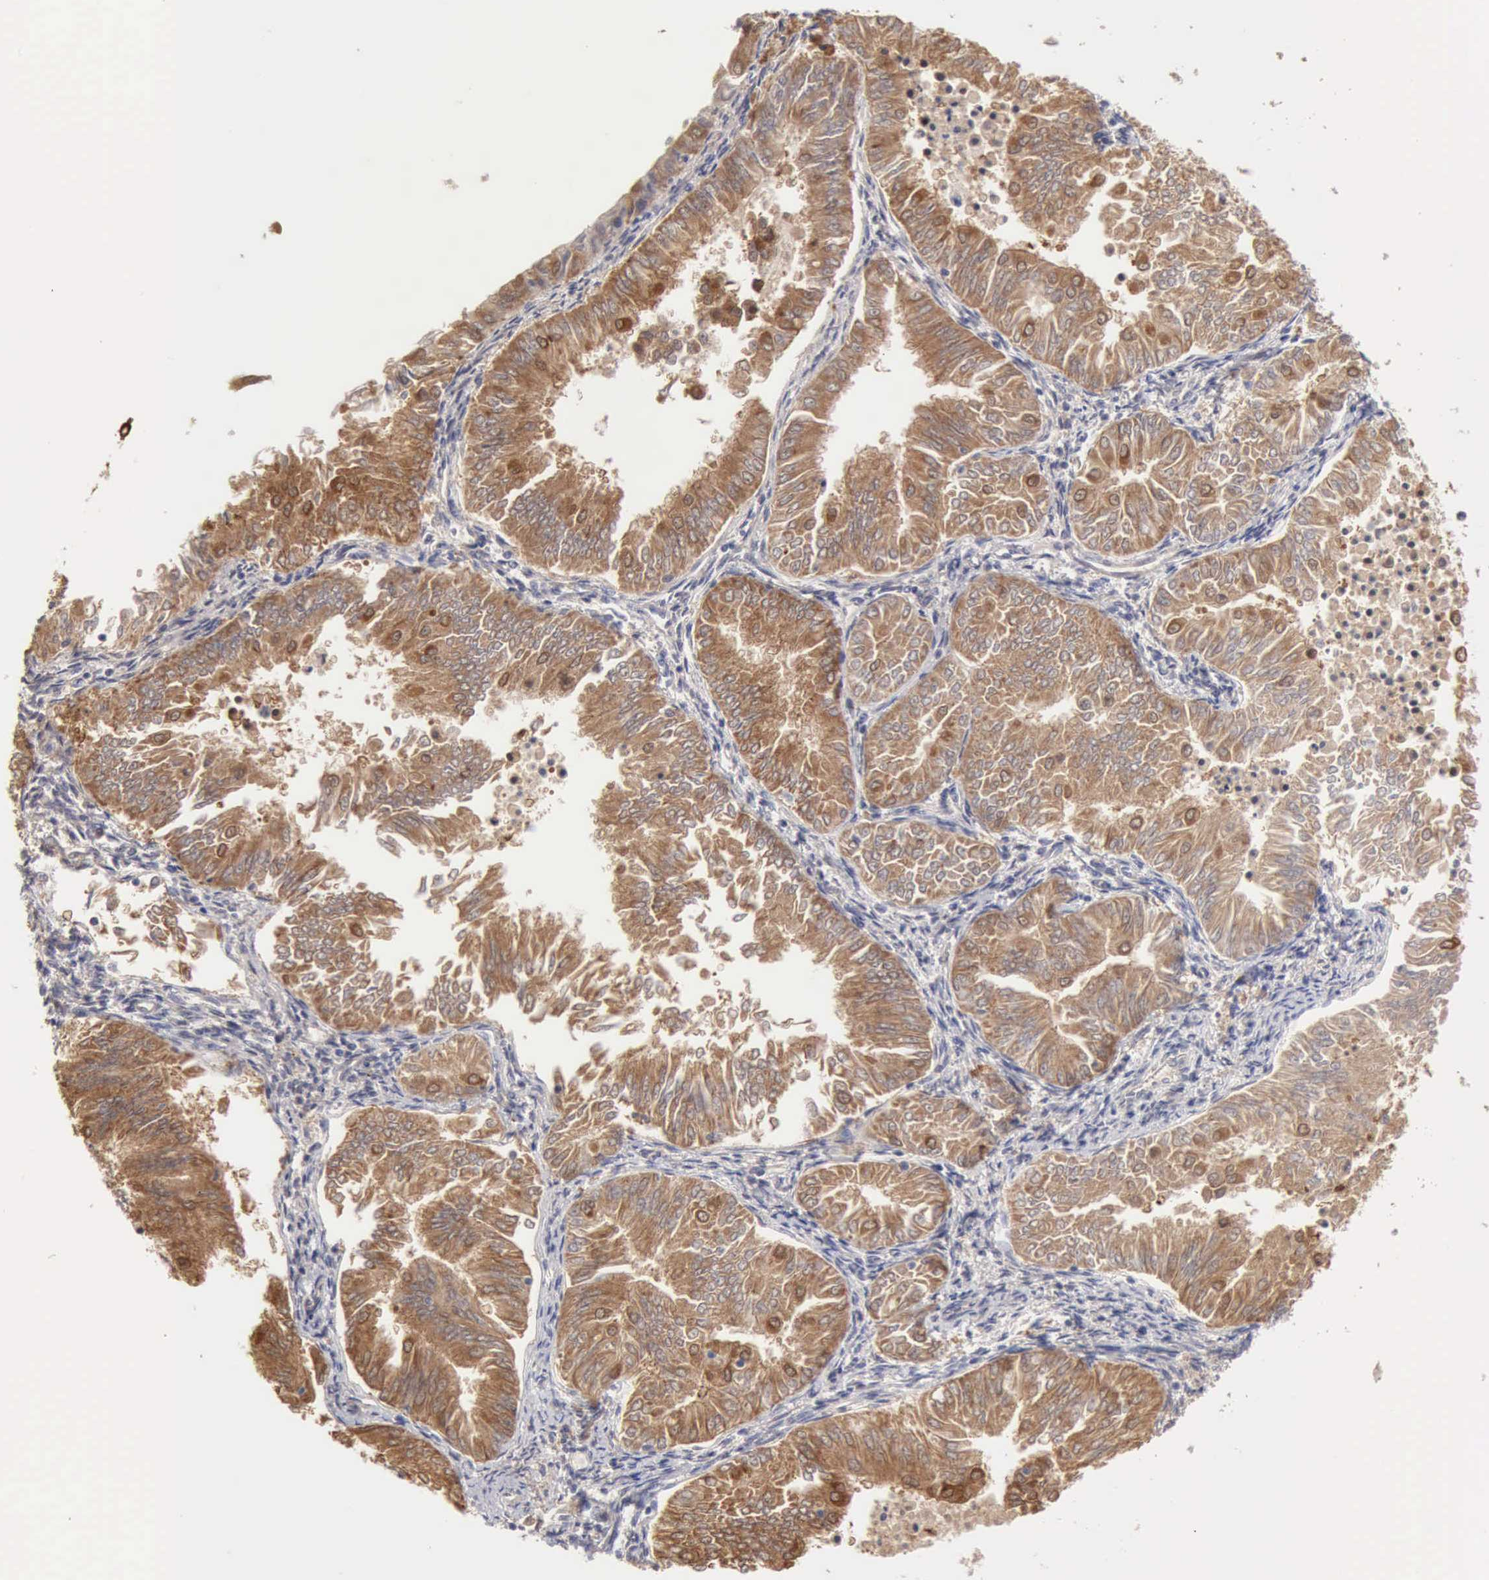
{"staining": {"intensity": "moderate", "quantity": ">75%", "location": "cytoplasmic/membranous"}, "tissue": "endometrial cancer", "cell_type": "Tumor cells", "image_type": "cancer", "snomed": [{"axis": "morphology", "description": "Adenocarcinoma, NOS"}, {"axis": "topography", "description": "Endometrium"}], "caption": "Protein analysis of endometrial adenocarcinoma tissue exhibits moderate cytoplasmic/membranous positivity in about >75% of tumor cells.", "gene": "PTGR2", "patient": {"sex": "female", "age": 53}}